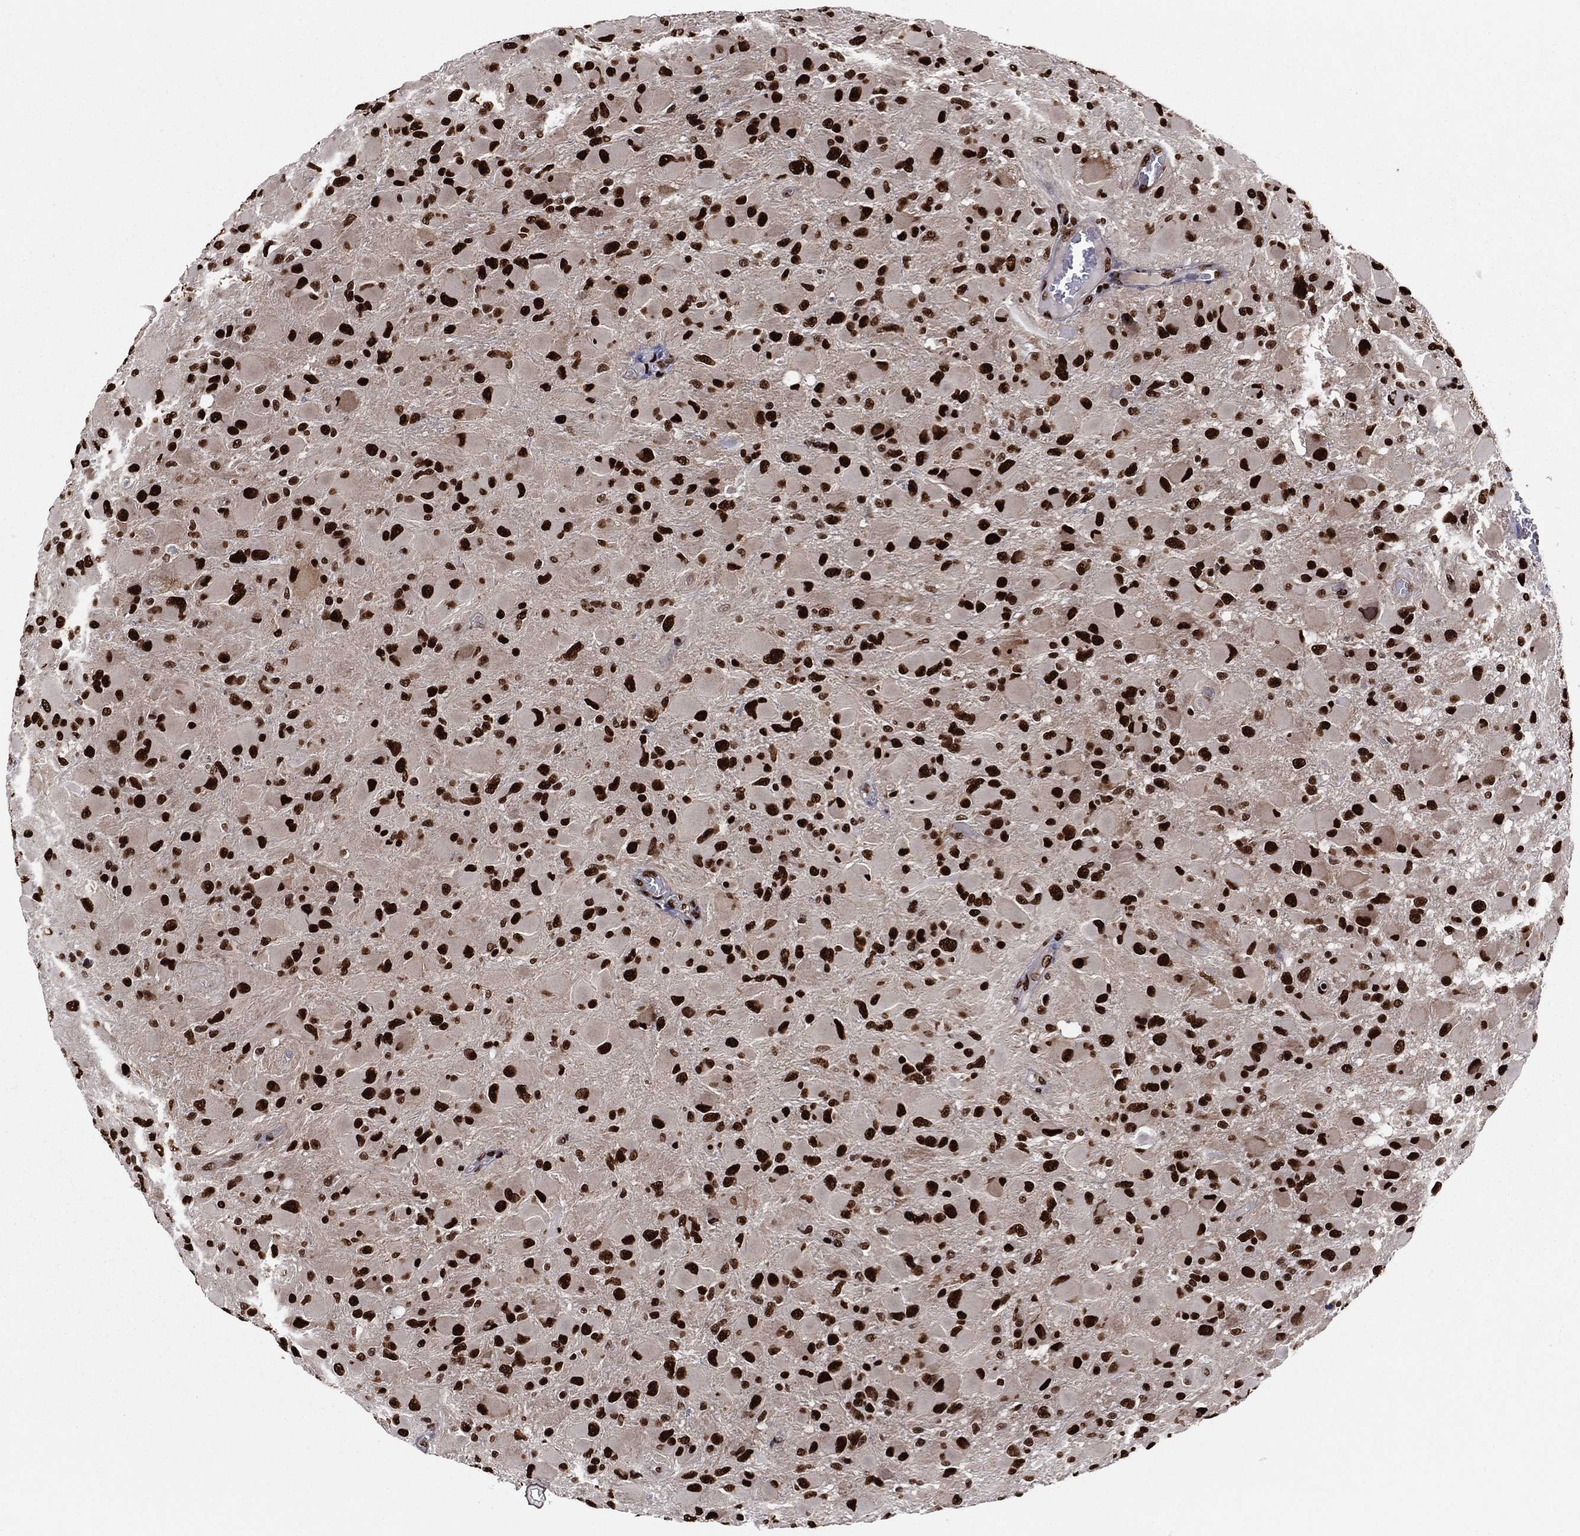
{"staining": {"intensity": "strong", "quantity": ">75%", "location": "nuclear"}, "tissue": "glioma", "cell_type": "Tumor cells", "image_type": "cancer", "snomed": [{"axis": "morphology", "description": "Glioma, malignant, High grade"}, {"axis": "topography", "description": "Cerebral cortex"}], "caption": "The histopathology image exhibits a brown stain indicating the presence of a protein in the nuclear of tumor cells in high-grade glioma (malignant).", "gene": "TP53BP1", "patient": {"sex": "female", "age": 36}}